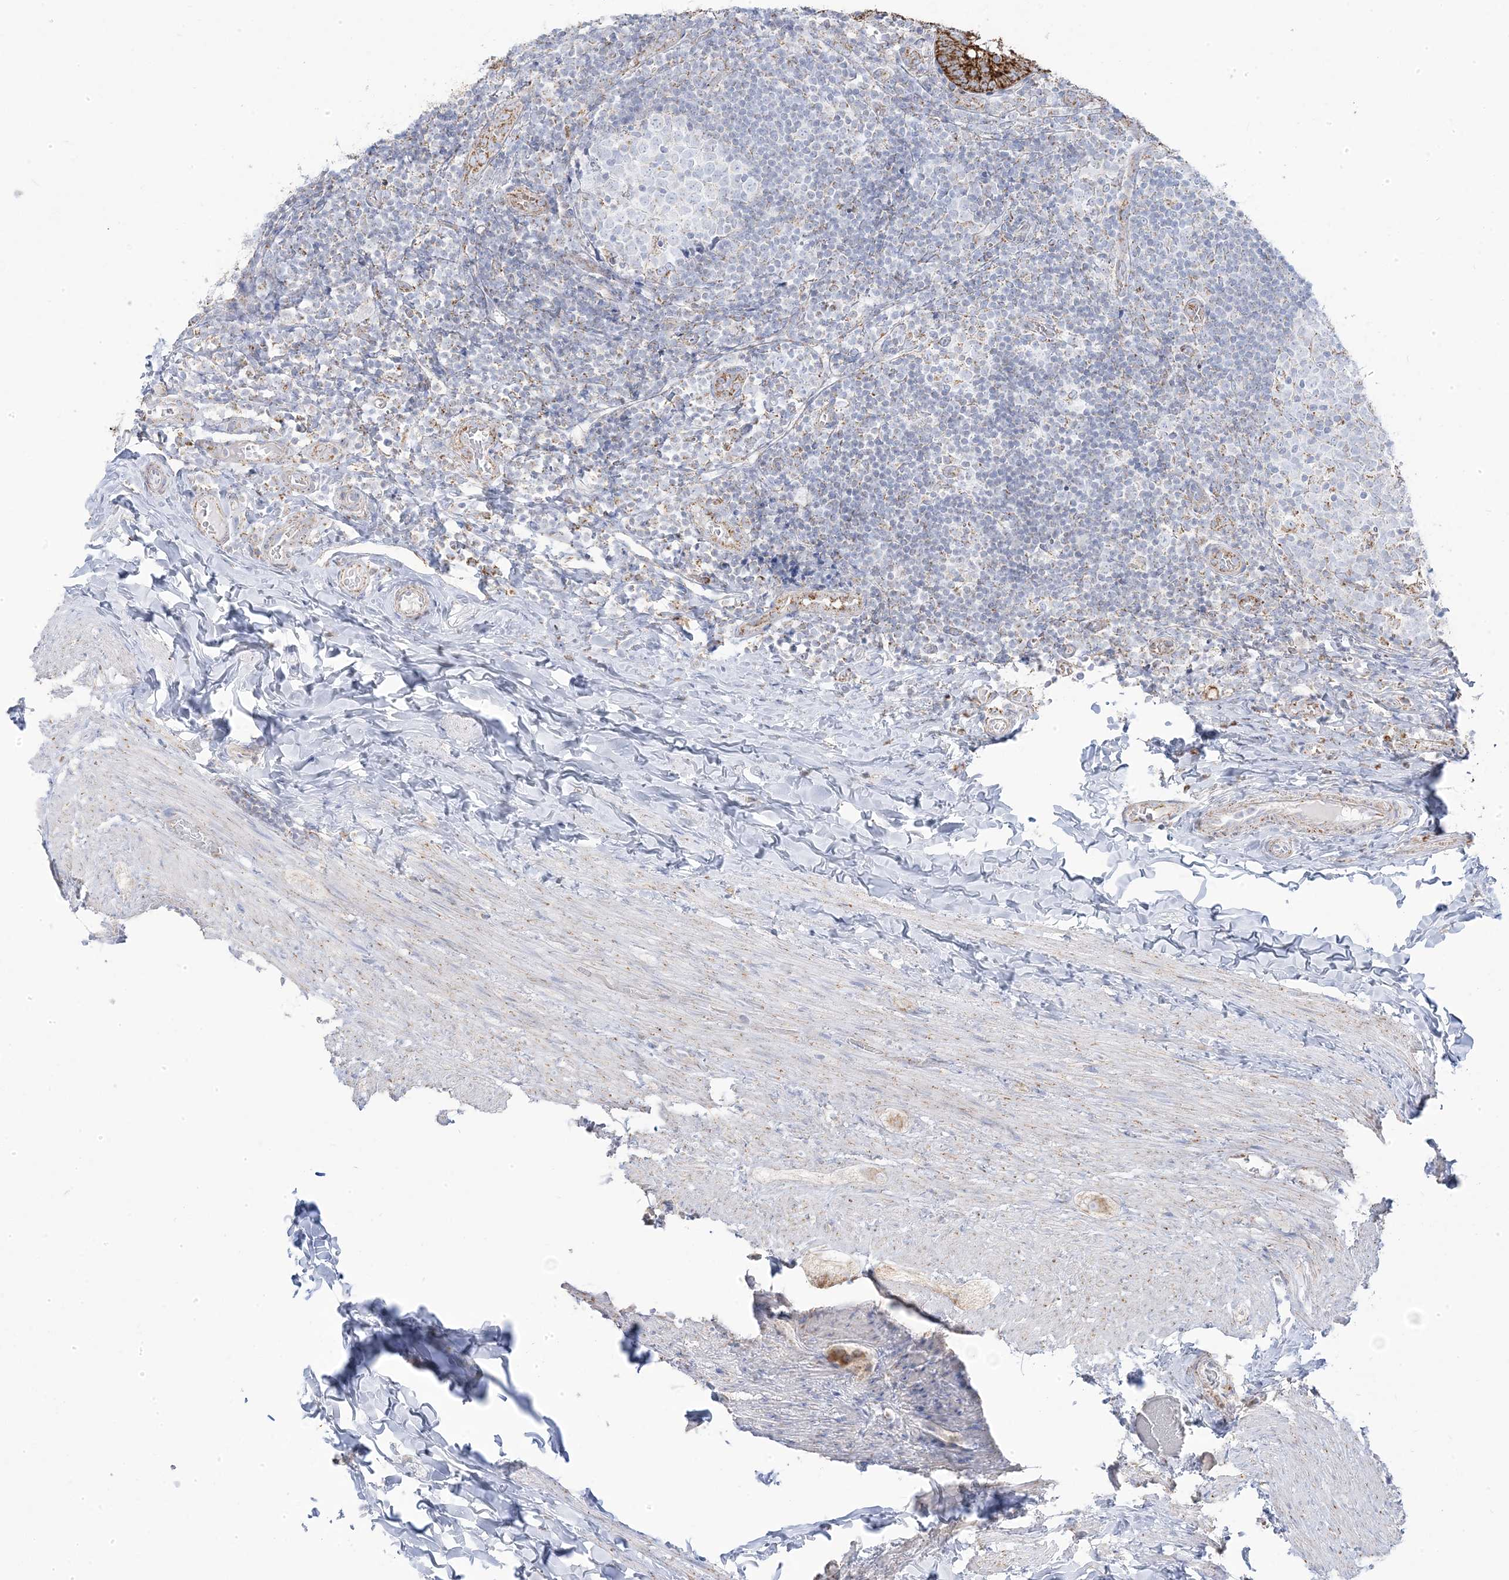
{"staining": {"intensity": "strong", "quantity": ">75%", "location": "cytoplasmic/membranous"}, "tissue": "appendix", "cell_type": "Glandular cells", "image_type": "normal", "snomed": [{"axis": "morphology", "description": "Normal tissue, NOS"}, {"axis": "topography", "description": "Appendix"}], "caption": "Strong cytoplasmic/membranous protein positivity is appreciated in about >75% of glandular cells in appendix. (Stains: DAB in brown, nuclei in blue, Microscopy: brightfield microscopy at high magnification).", "gene": "PCCB", "patient": {"sex": "male", "age": 8}}